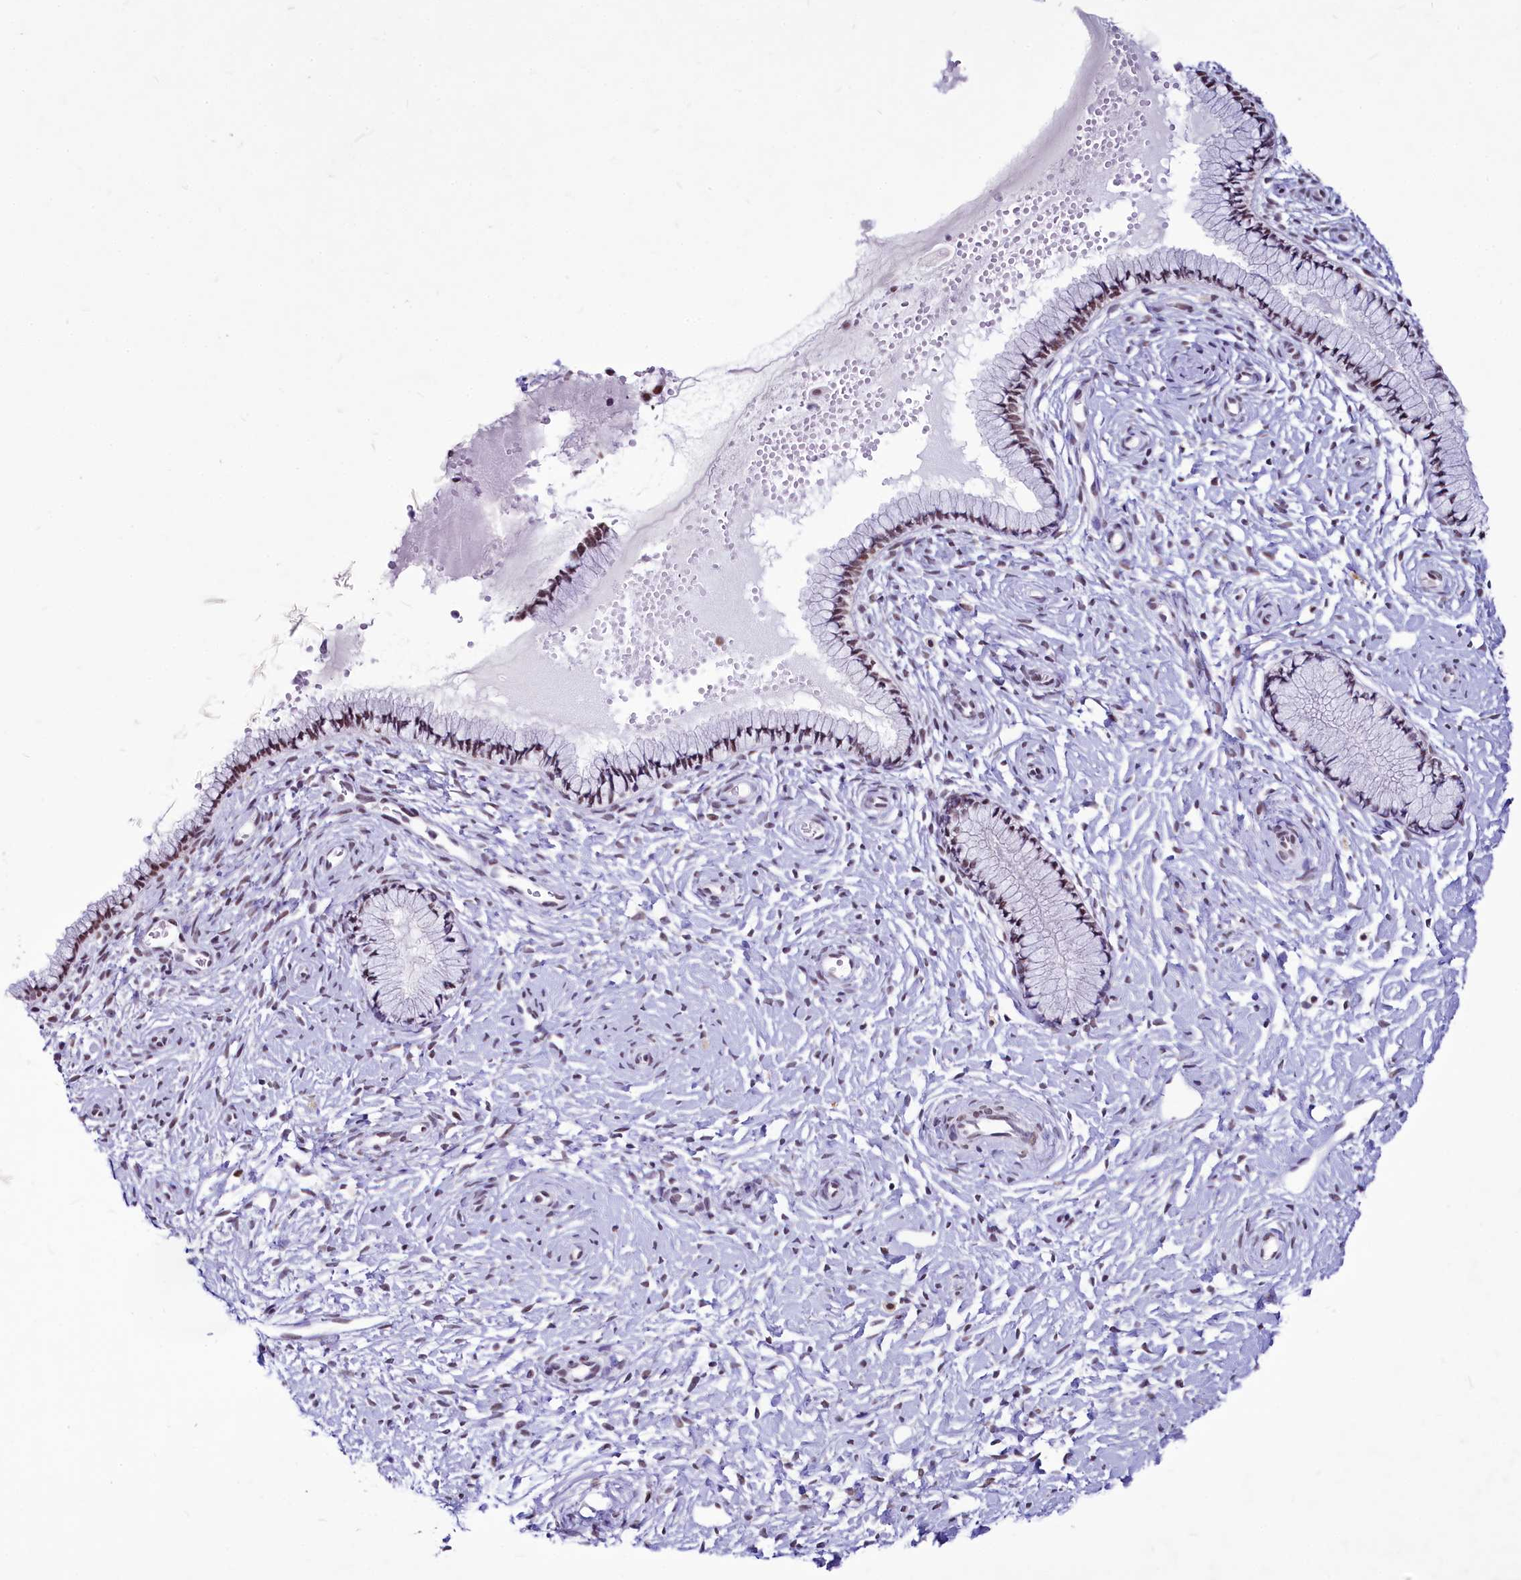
{"staining": {"intensity": "weak", "quantity": ">75%", "location": "nuclear"}, "tissue": "cervix", "cell_type": "Glandular cells", "image_type": "normal", "snomed": [{"axis": "morphology", "description": "Normal tissue, NOS"}, {"axis": "topography", "description": "Cervix"}], "caption": "Normal cervix shows weak nuclear staining in approximately >75% of glandular cells Nuclei are stained in blue..", "gene": "PARPBP", "patient": {"sex": "female", "age": 33}}